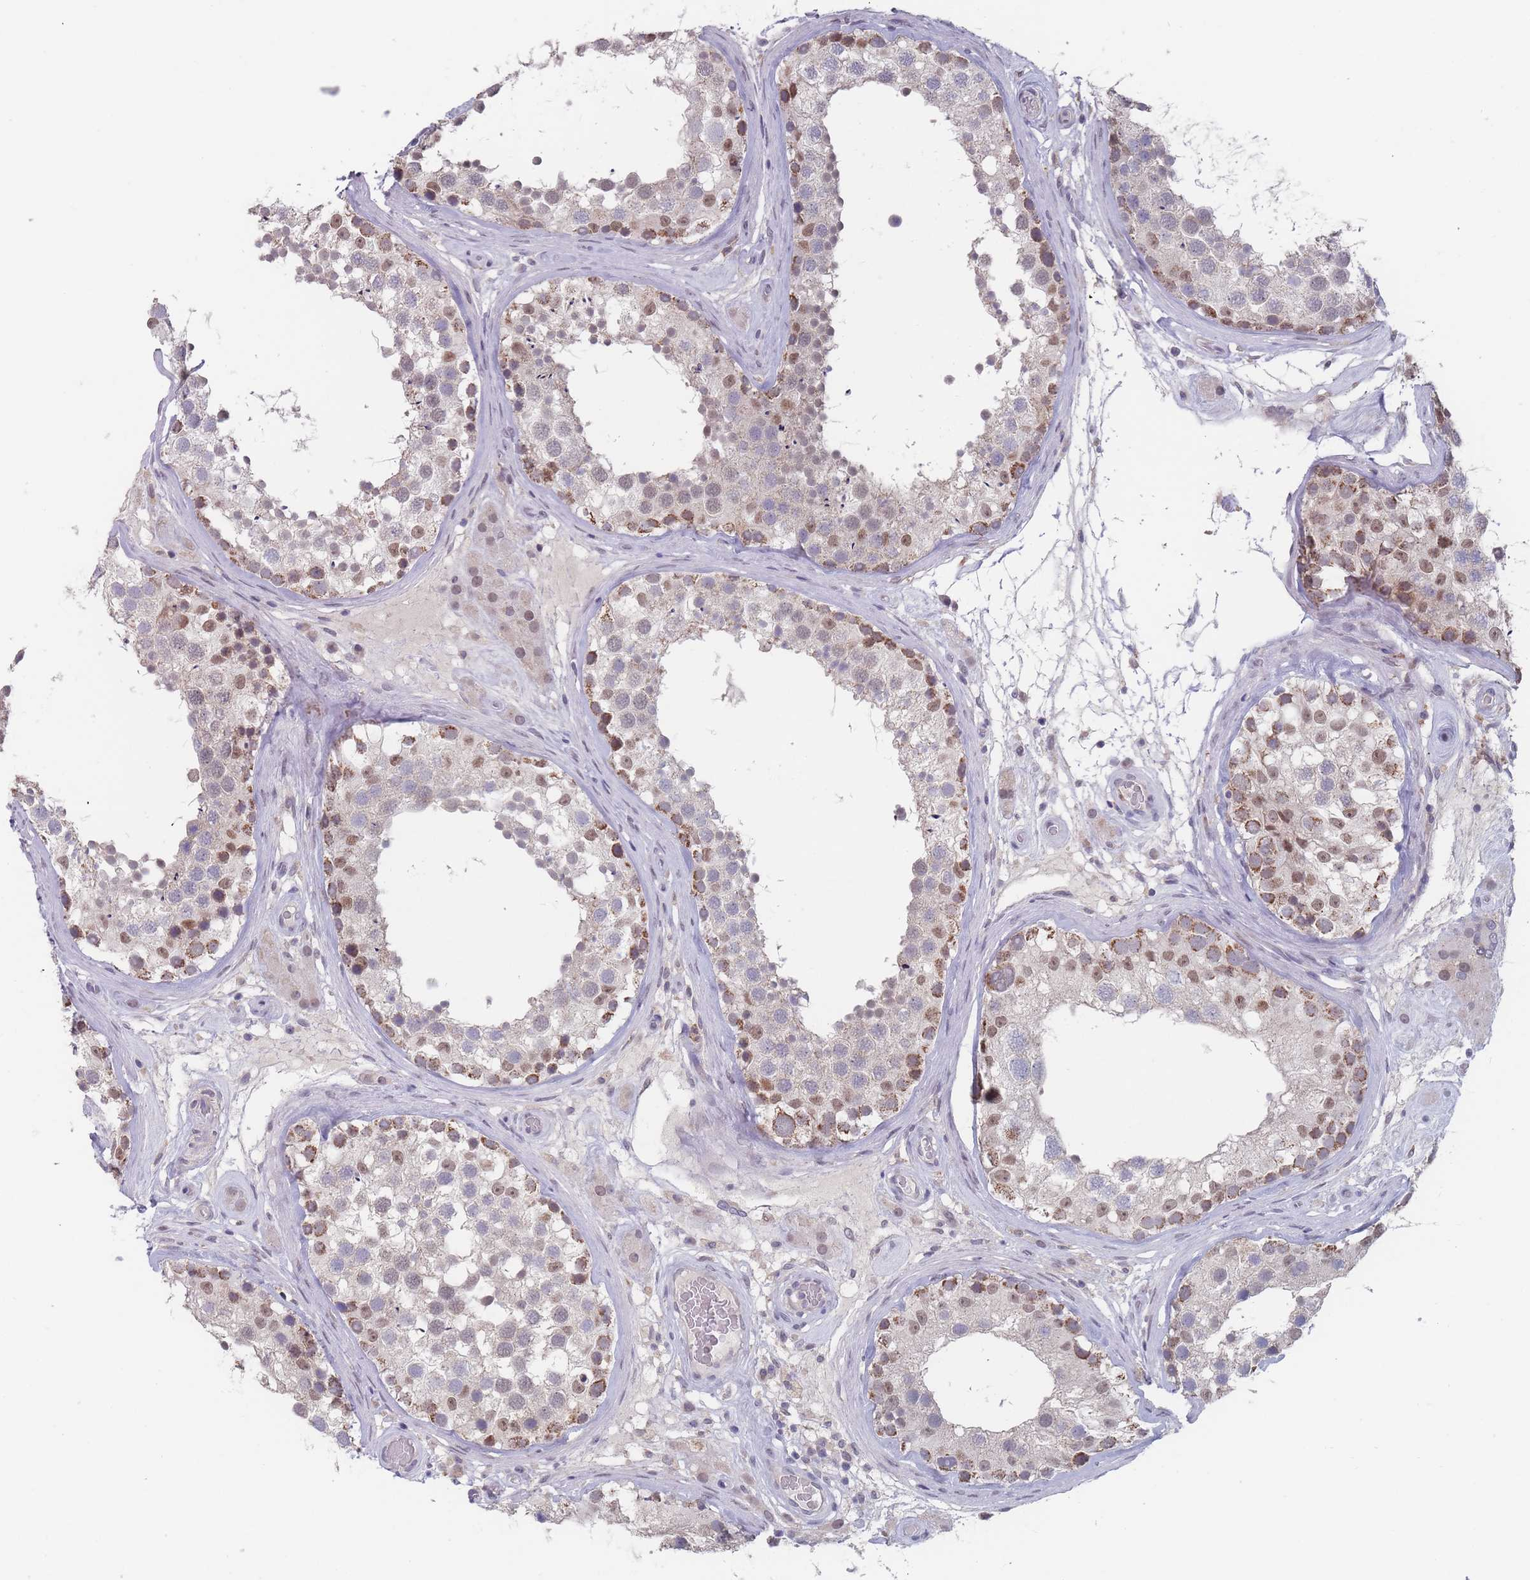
{"staining": {"intensity": "moderate", "quantity": "25%-75%", "location": "cytoplasmic/membranous"}, "tissue": "testis", "cell_type": "Cells in seminiferous ducts", "image_type": "normal", "snomed": [{"axis": "morphology", "description": "Normal tissue, NOS"}, {"axis": "topography", "description": "Testis"}], "caption": "Immunohistochemistry (IHC) of normal testis shows medium levels of moderate cytoplasmic/membranous positivity in about 25%-75% of cells in seminiferous ducts.", "gene": "PEX7", "patient": {"sex": "male", "age": 46}}